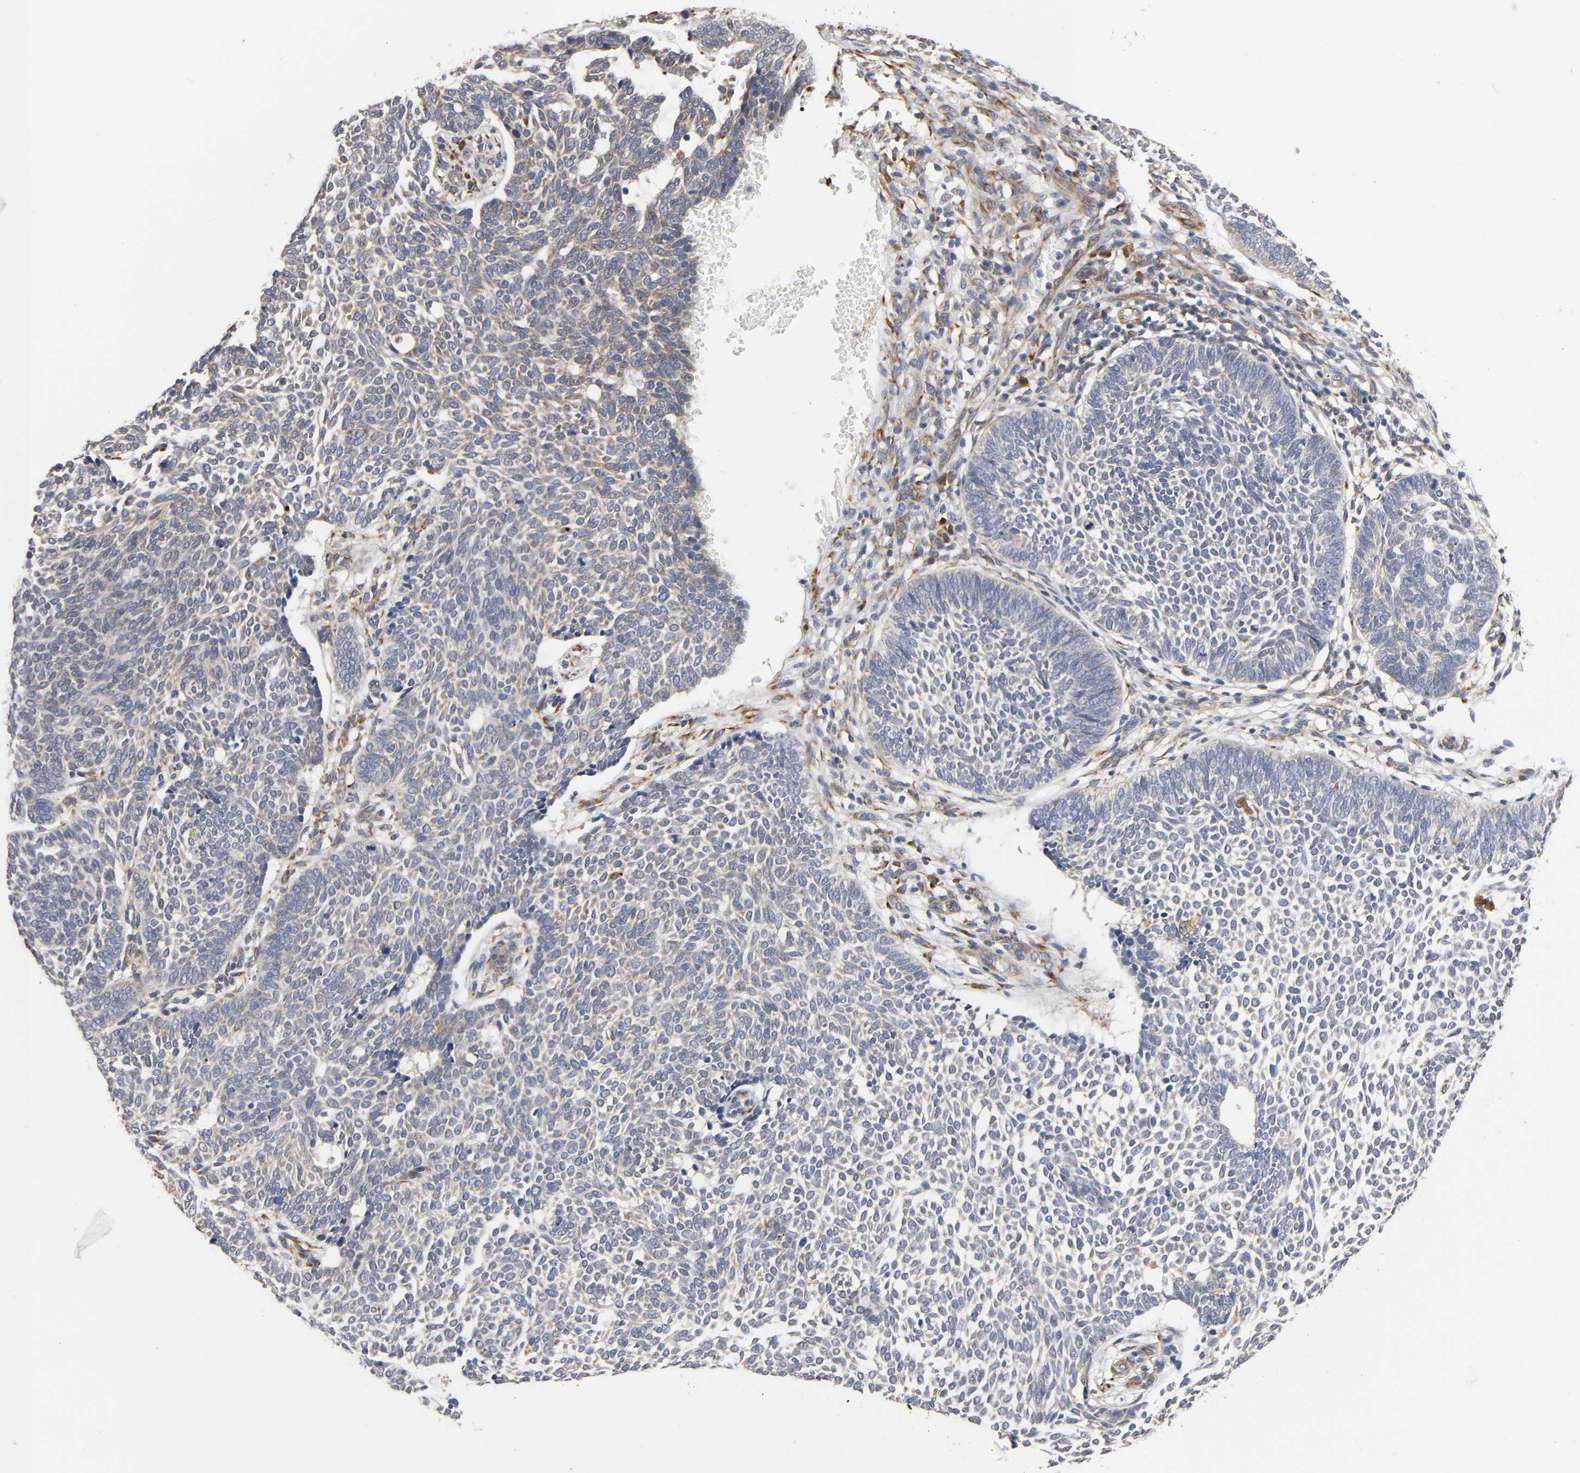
{"staining": {"intensity": "negative", "quantity": "none", "location": "none"}, "tissue": "skin cancer", "cell_type": "Tumor cells", "image_type": "cancer", "snomed": [{"axis": "morphology", "description": "Normal tissue, NOS"}, {"axis": "morphology", "description": "Basal cell carcinoma"}, {"axis": "topography", "description": "Skin"}], "caption": "This is an immunohistochemistry histopathology image of human skin basal cell carcinoma. There is no expression in tumor cells.", "gene": "HDLBP", "patient": {"sex": "male", "age": 87}}